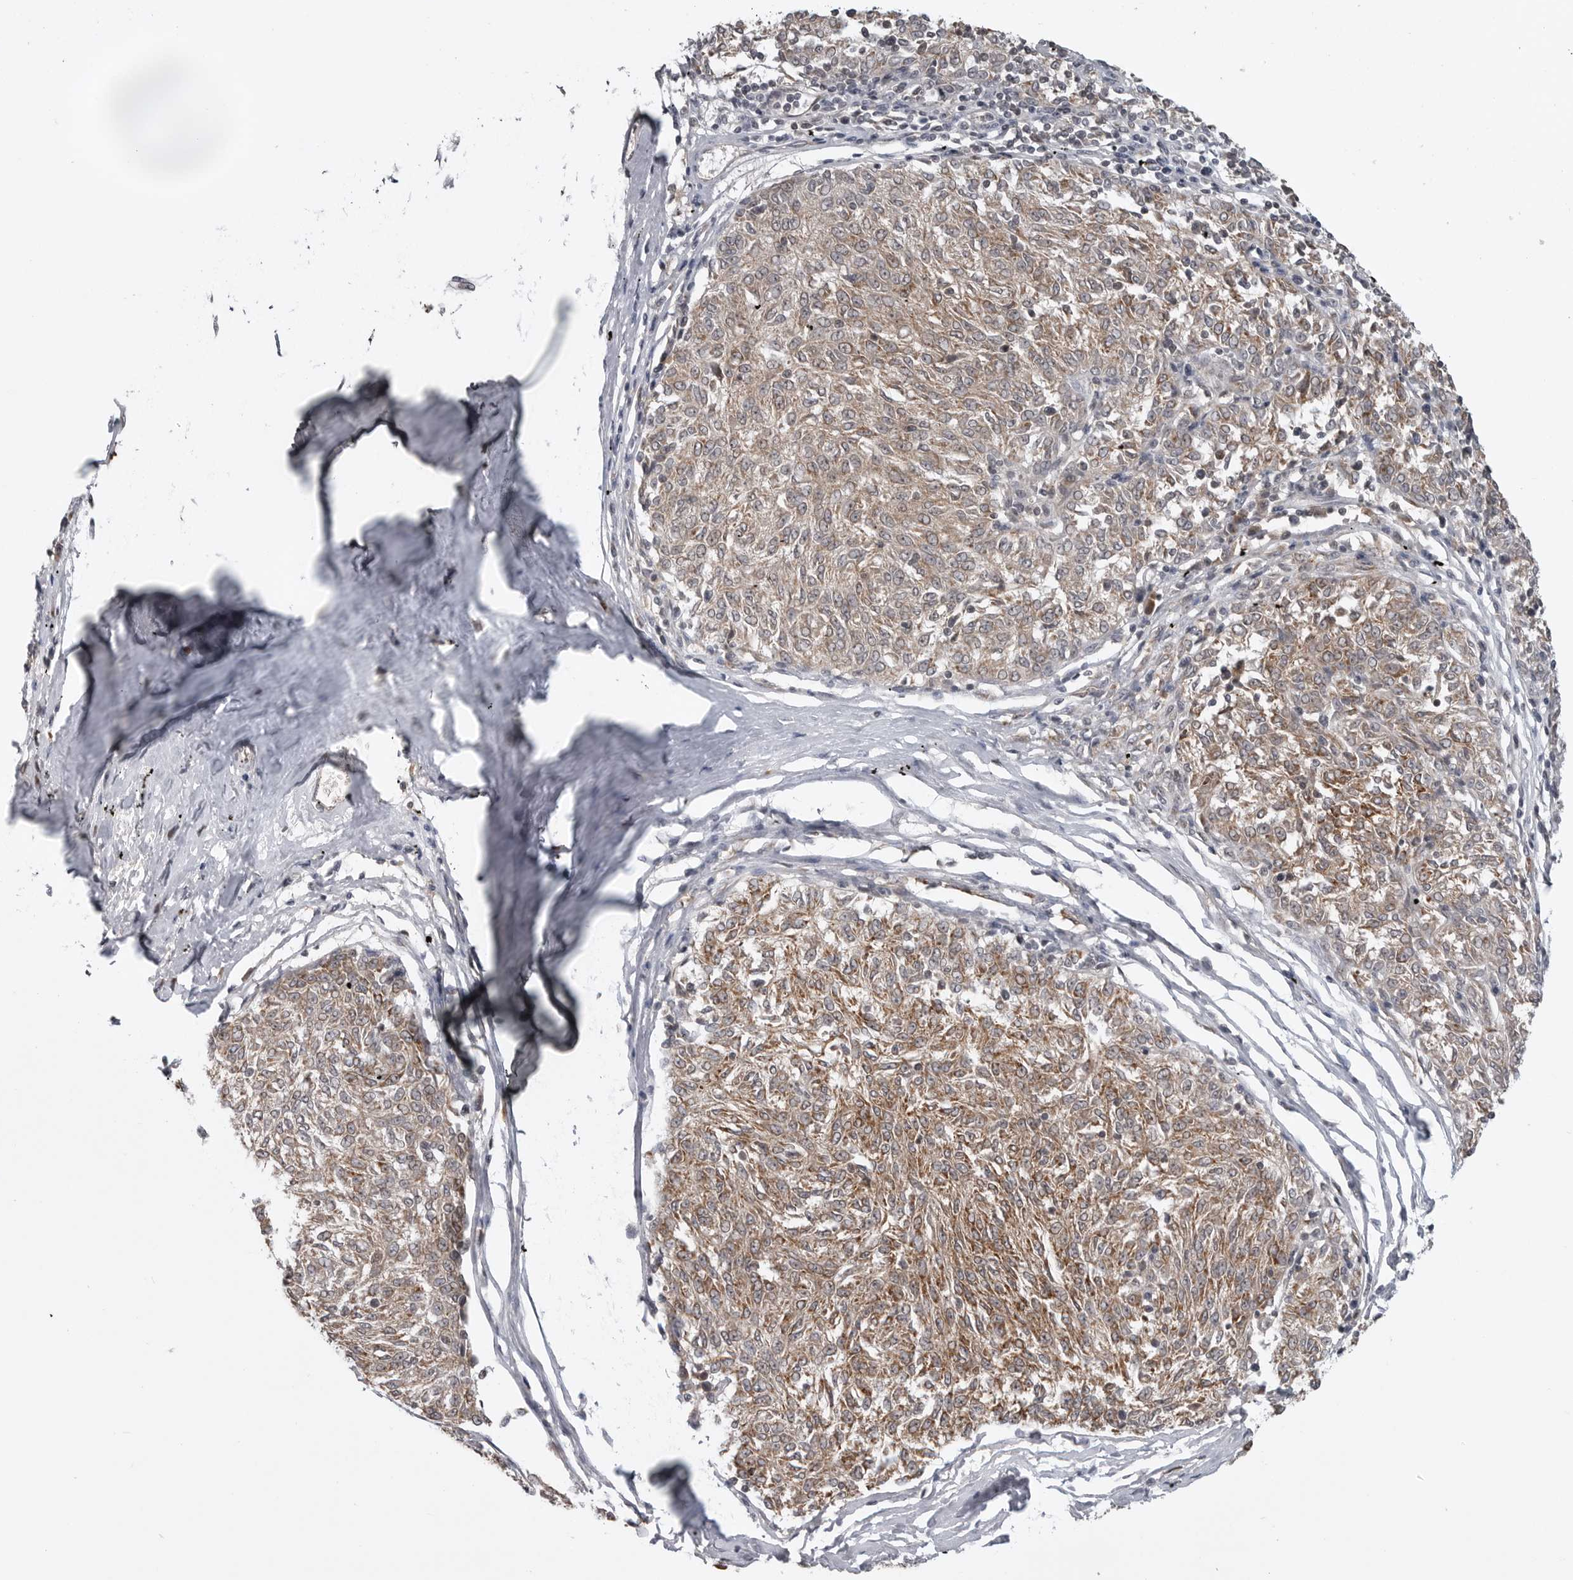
{"staining": {"intensity": "moderate", "quantity": ">75%", "location": "cytoplasmic/membranous"}, "tissue": "melanoma", "cell_type": "Tumor cells", "image_type": "cancer", "snomed": [{"axis": "morphology", "description": "Malignant melanoma, NOS"}, {"axis": "topography", "description": "Skin"}], "caption": "This photomicrograph displays IHC staining of human malignant melanoma, with medium moderate cytoplasmic/membranous positivity in approximately >75% of tumor cells.", "gene": "FAAP100", "patient": {"sex": "female", "age": 72}}